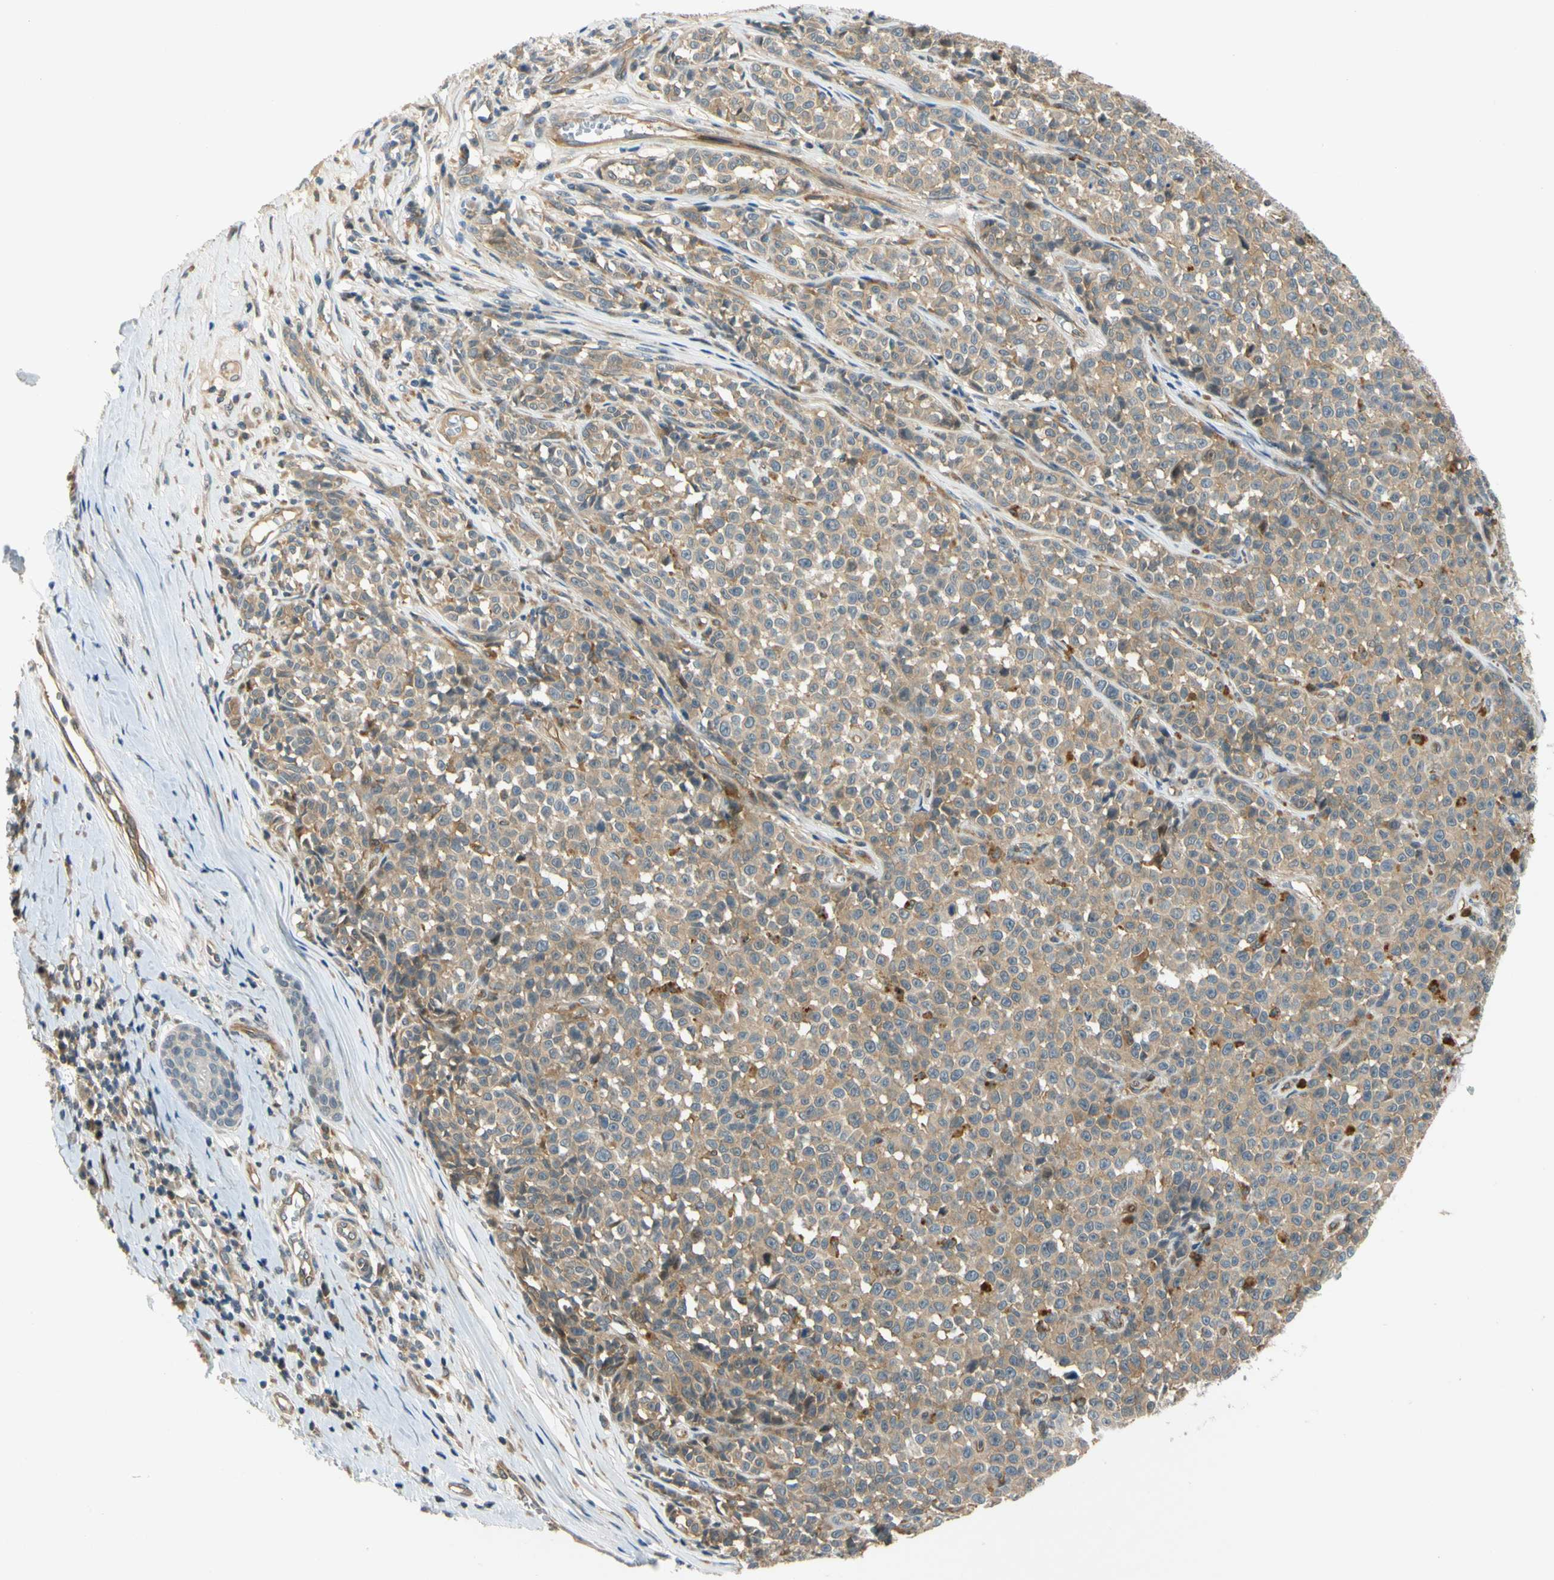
{"staining": {"intensity": "weak", "quantity": ">75%", "location": "cytoplasmic/membranous"}, "tissue": "melanoma", "cell_type": "Tumor cells", "image_type": "cancer", "snomed": [{"axis": "morphology", "description": "Malignant melanoma, NOS"}, {"axis": "topography", "description": "Skin"}], "caption": "Immunohistochemistry (IHC) histopathology image of human melanoma stained for a protein (brown), which exhibits low levels of weak cytoplasmic/membranous staining in approximately >75% of tumor cells.", "gene": "GATD1", "patient": {"sex": "female", "age": 82}}